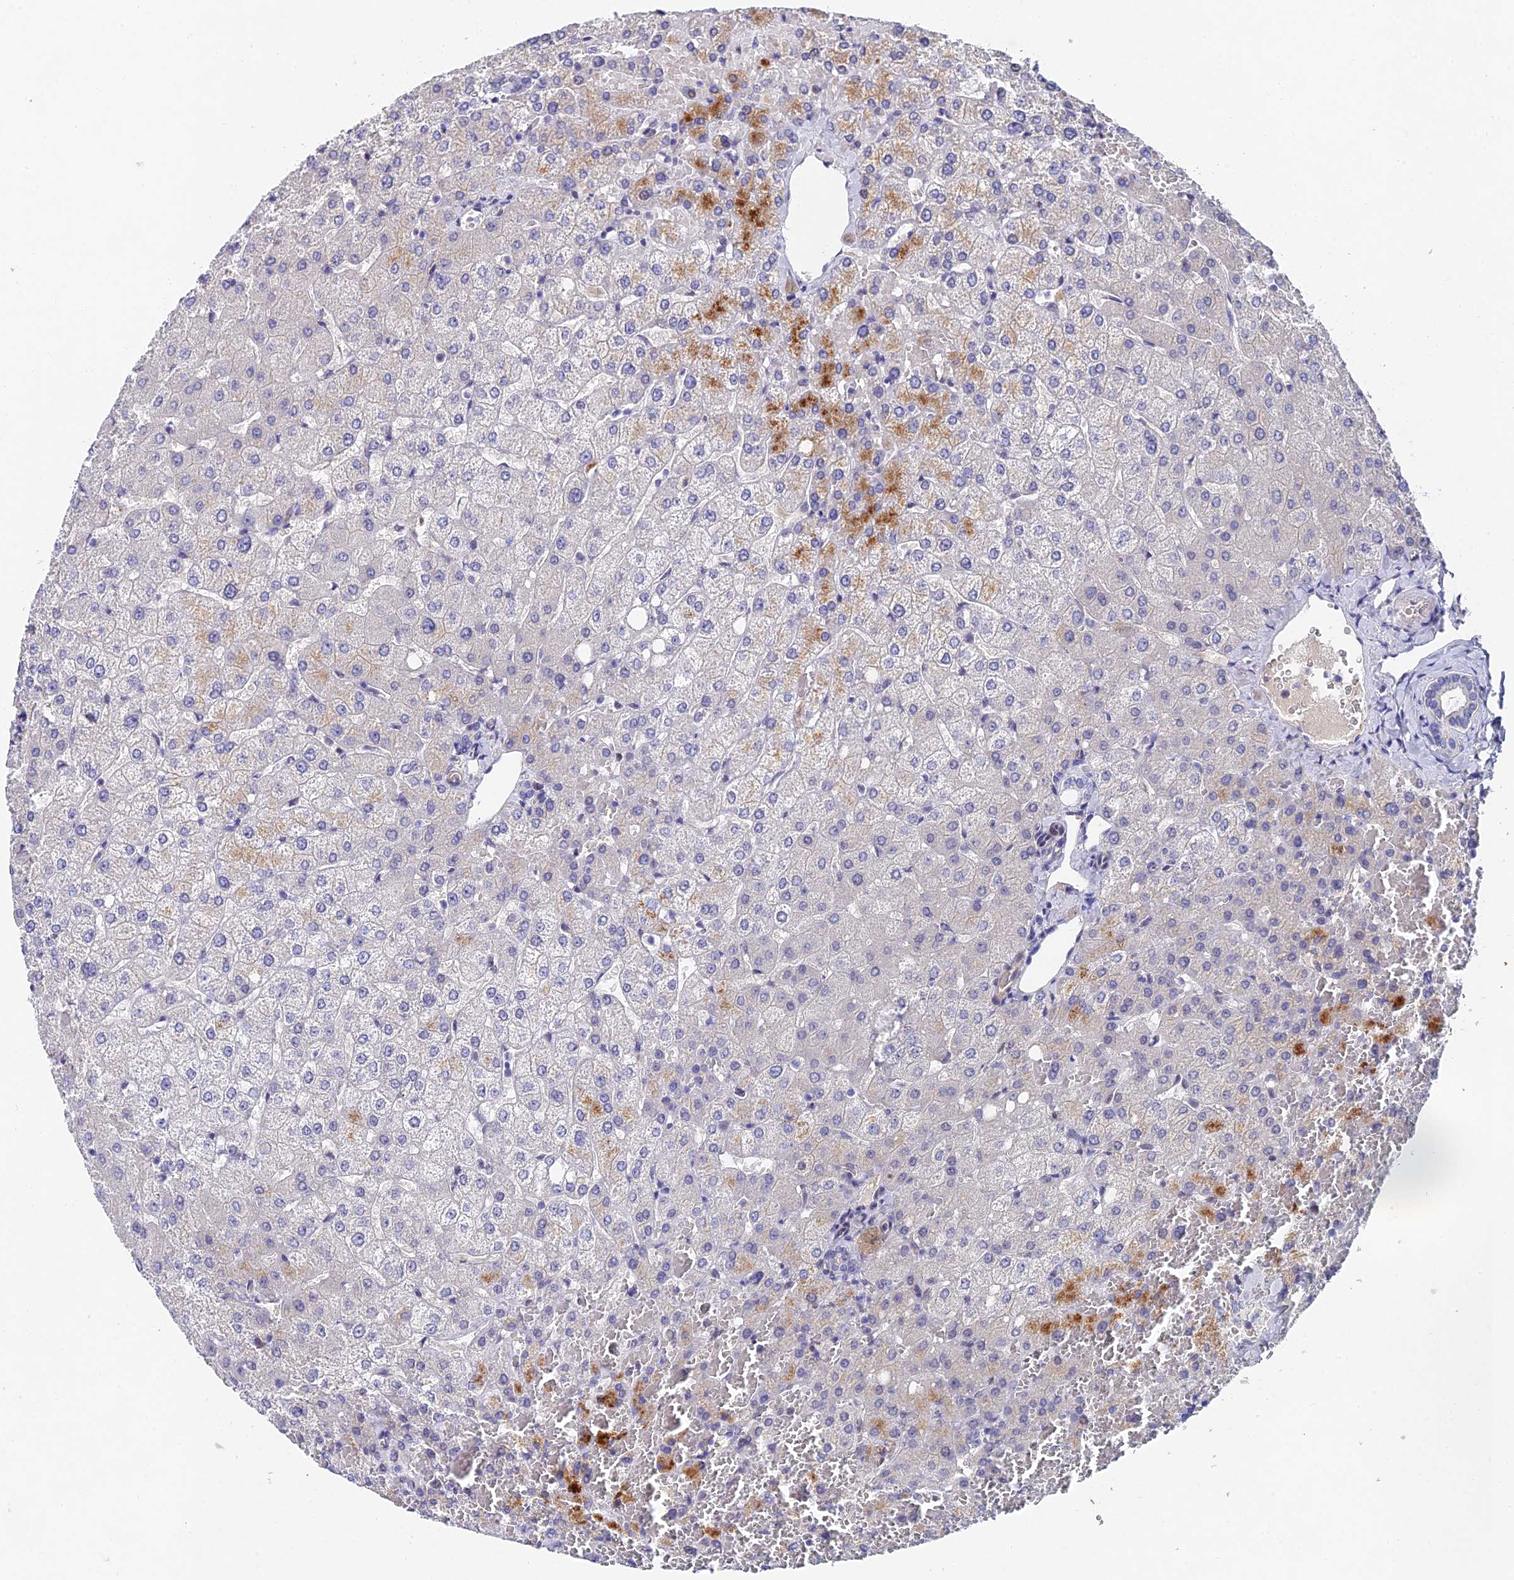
{"staining": {"intensity": "negative", "quantity": "none", "location": "none"}, "tissue": "liver", "cell_type": "Cholangiocytes", "image_type": "normal", "snomed": [{"axis": "morphology", "description": "Normal tissue, NOS"}, {"axis": "topography", "description": "Liver"}], "caption": "The IHC image has no significant positivity in cholangiocytes of liver. (DAB immunohistochemistry (IHC) visualized using brightfield microscopy, high magnification).", "gene": "TRIM24", "patient": {"sex": "female", "age": 54}}